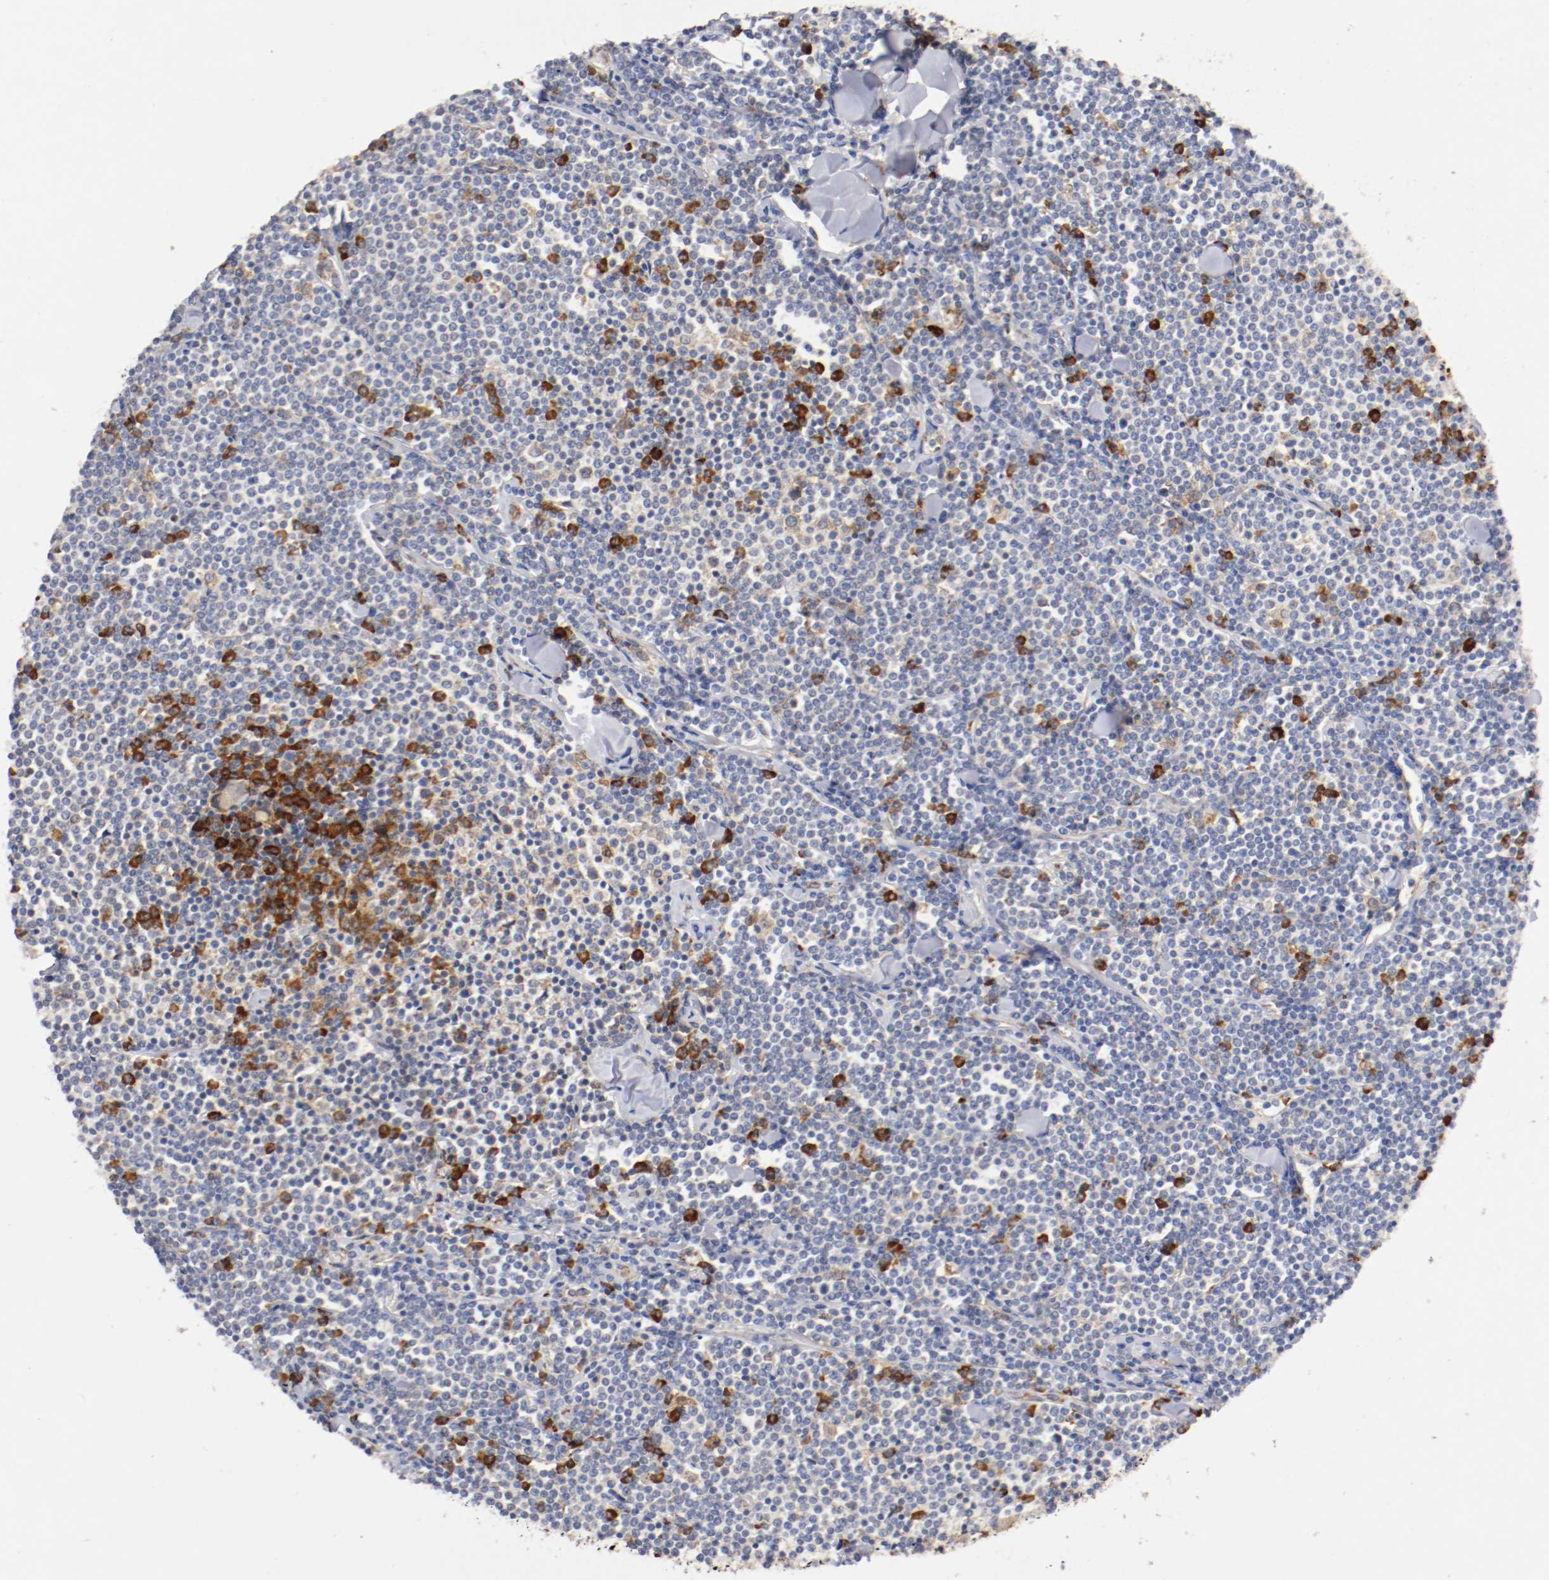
{"staining": {"intensity": "strong", "quantity": "25%-75%", "location": "cytoplasmic/membranous"}, "tissue": "lymphoma", "cell_type": "Tumor cells", "image_type": "cancer", "snomed": [{"axis": "morphology", "description": "Malignant lymphoma, non-Hodgkin's type, Low grade"}, {"axis": "topography", "description": "Soft tissue"}], "caption": "Protein staining of malignant lymphoma, non-Hodgkin's type (low-grade) tissue exhibits strong cytoplasmic/membranous staining in approximately 25%-75% of tumor cells.", "gene": "TRAF2", "patient": {"sex": "male", "age": 92}}